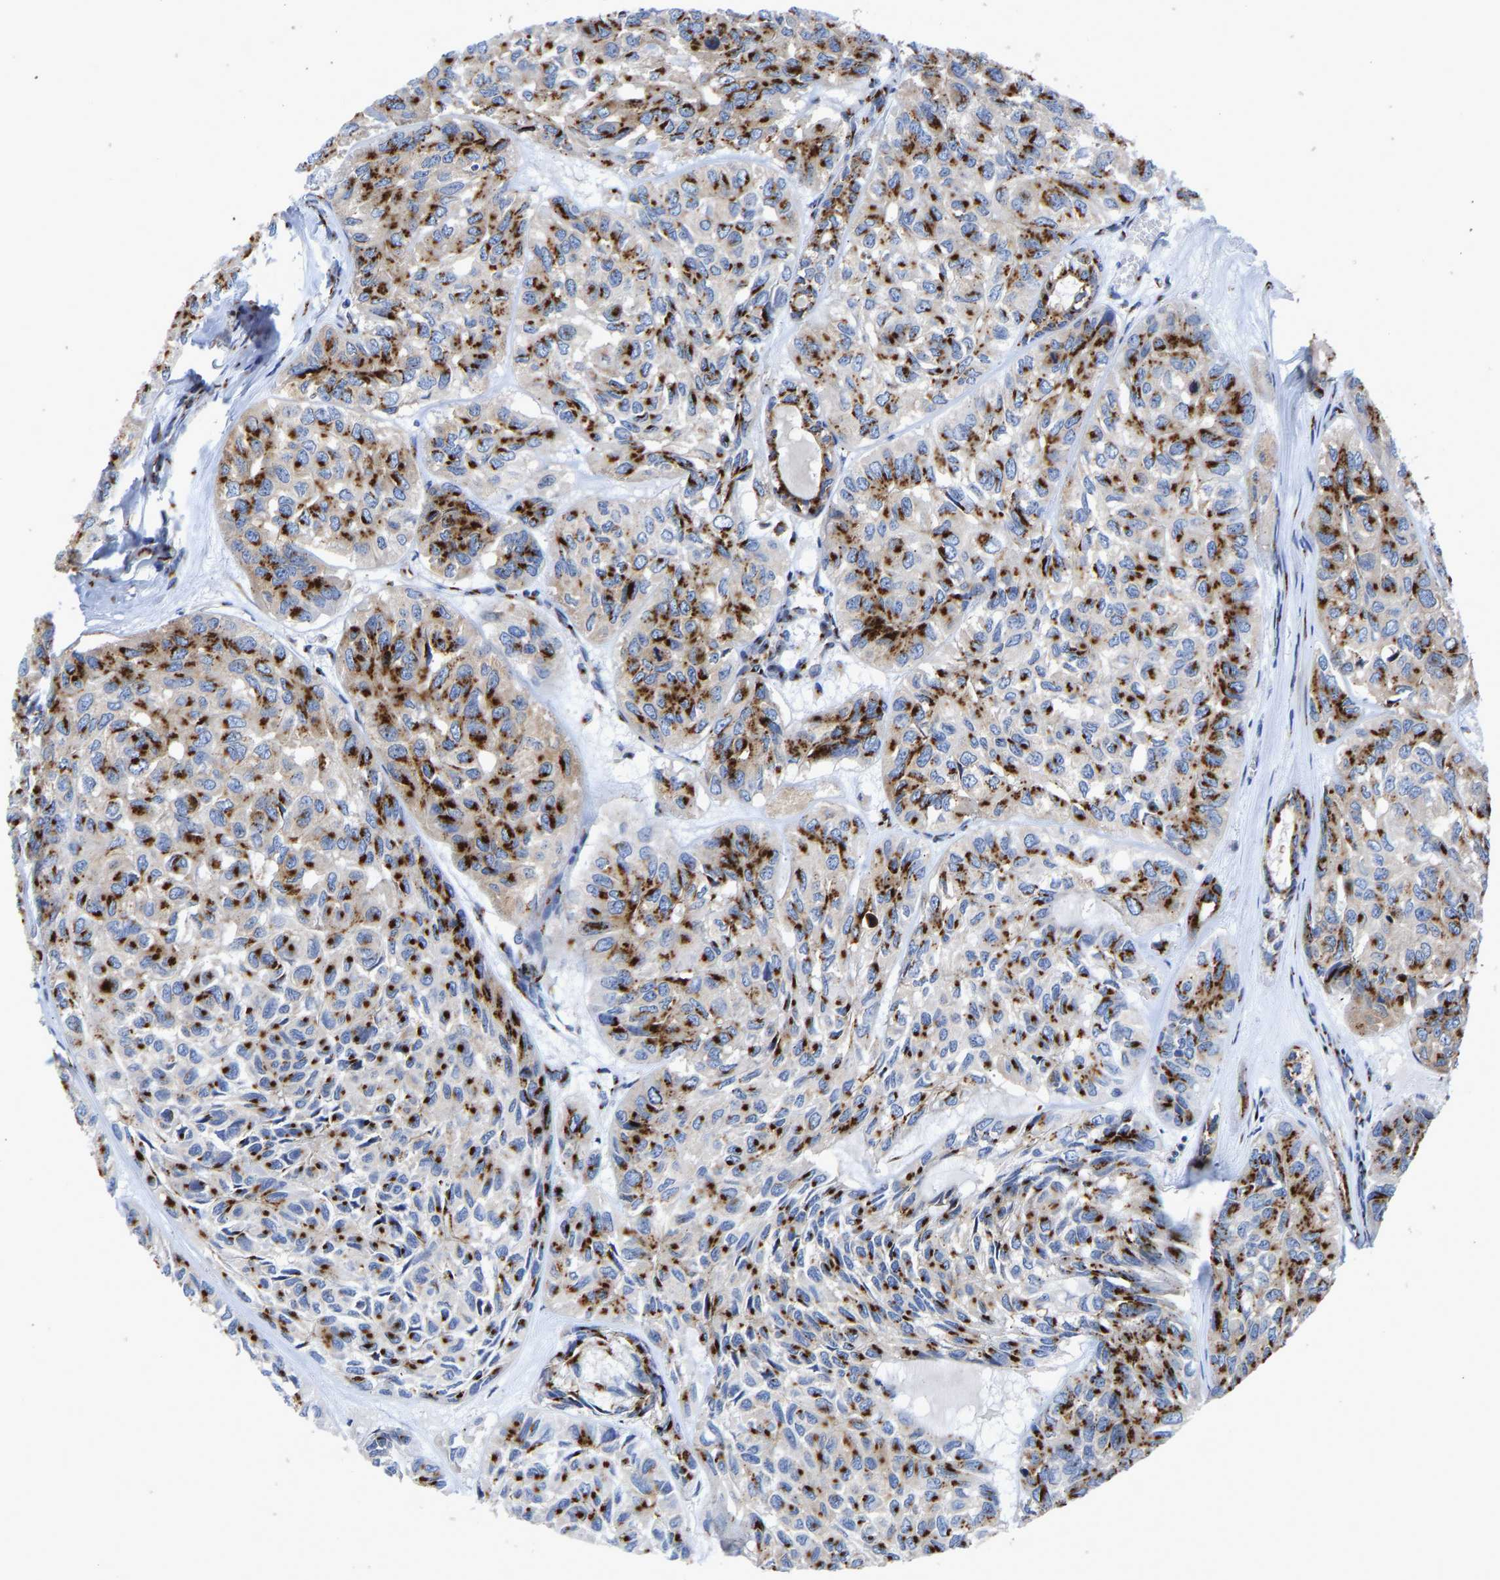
{"staining": {"intensity": "strong", "quantity": ">75%", "location": "cytoplasmic/membranous"}, "tissue": "head and neck cancer", "cell_type": "Tumor cells", "image_type": "cancer", "snomed": [{"axis": "morphology", "description": "Adenocarcinoma, NOS"}, {"axis": "topography", "description": "Salivary gland, NOS"}, {"axis": "topography", "description": "Head-Neck"}], "caption": "Strong cytoplasmic/membranous positivity is seen in approximately >75% of tumor cells in adenocarcinoma (head and neck).", "gene": "TMEM87A", "patient": {"sex": "female", "age": 76}}